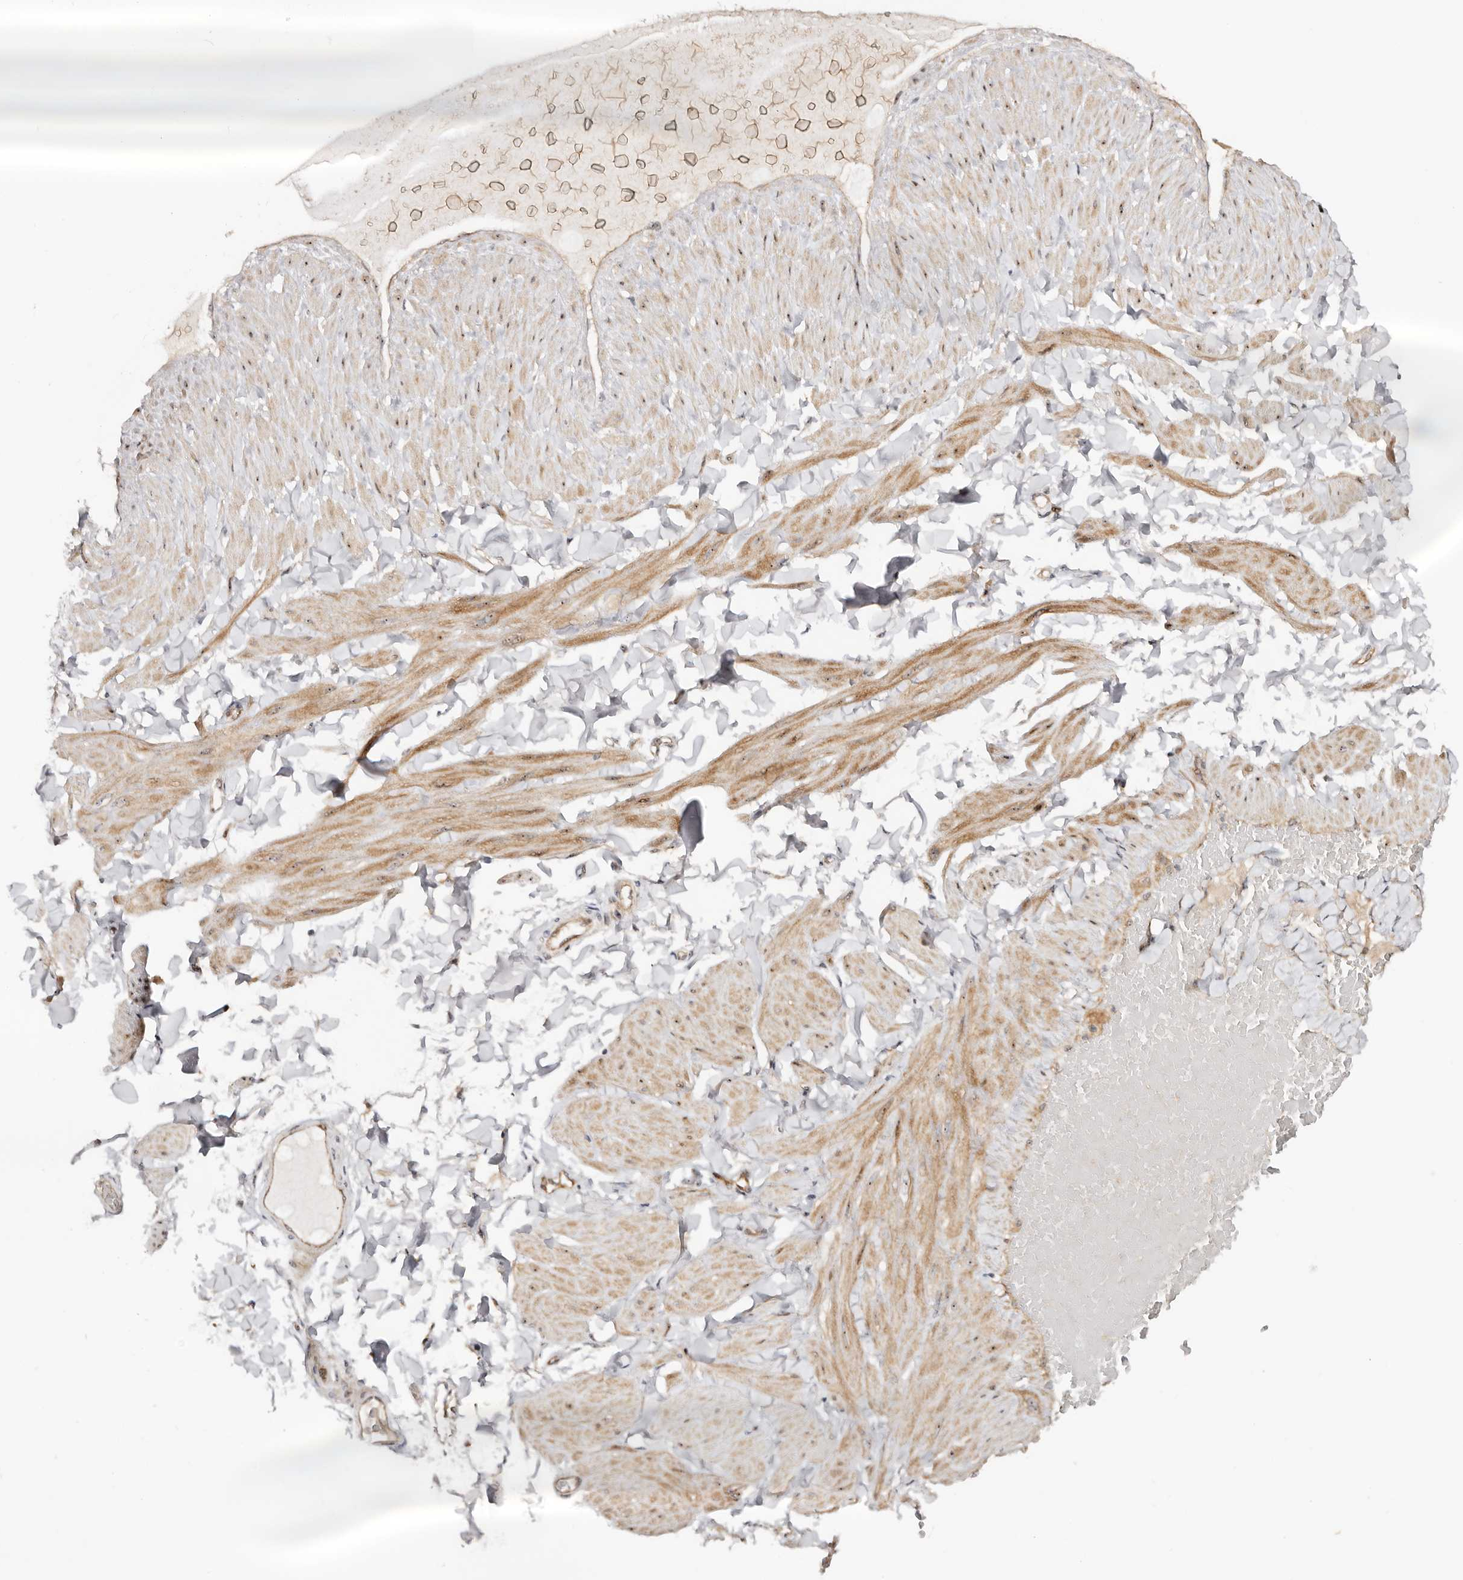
{"staining": {"intensity": "negative", "quantity": "none", "location": "none"}, "tissue": "adipose tissue", "cell_type": "Adipocytes", "image_type": "normal", "snomed": [{"axis": "morphology", "description": "Normal tissue, NOS"}, {"axis": "topography", "description": "Adipose tissue"}, {"axis": "topography", "description": "Vascular tissue"}, {"axis": "topography", "description": "Peripheral nerve tissue"}], "caption": "High power microscopy micrograph of an immunohistochemistry (IHC) micrograph of normal adipose tissue, revealing no significant positivity in adipocytes.", "gene": "ODF2L", "patient": {"sex": "male", "age": 25}}